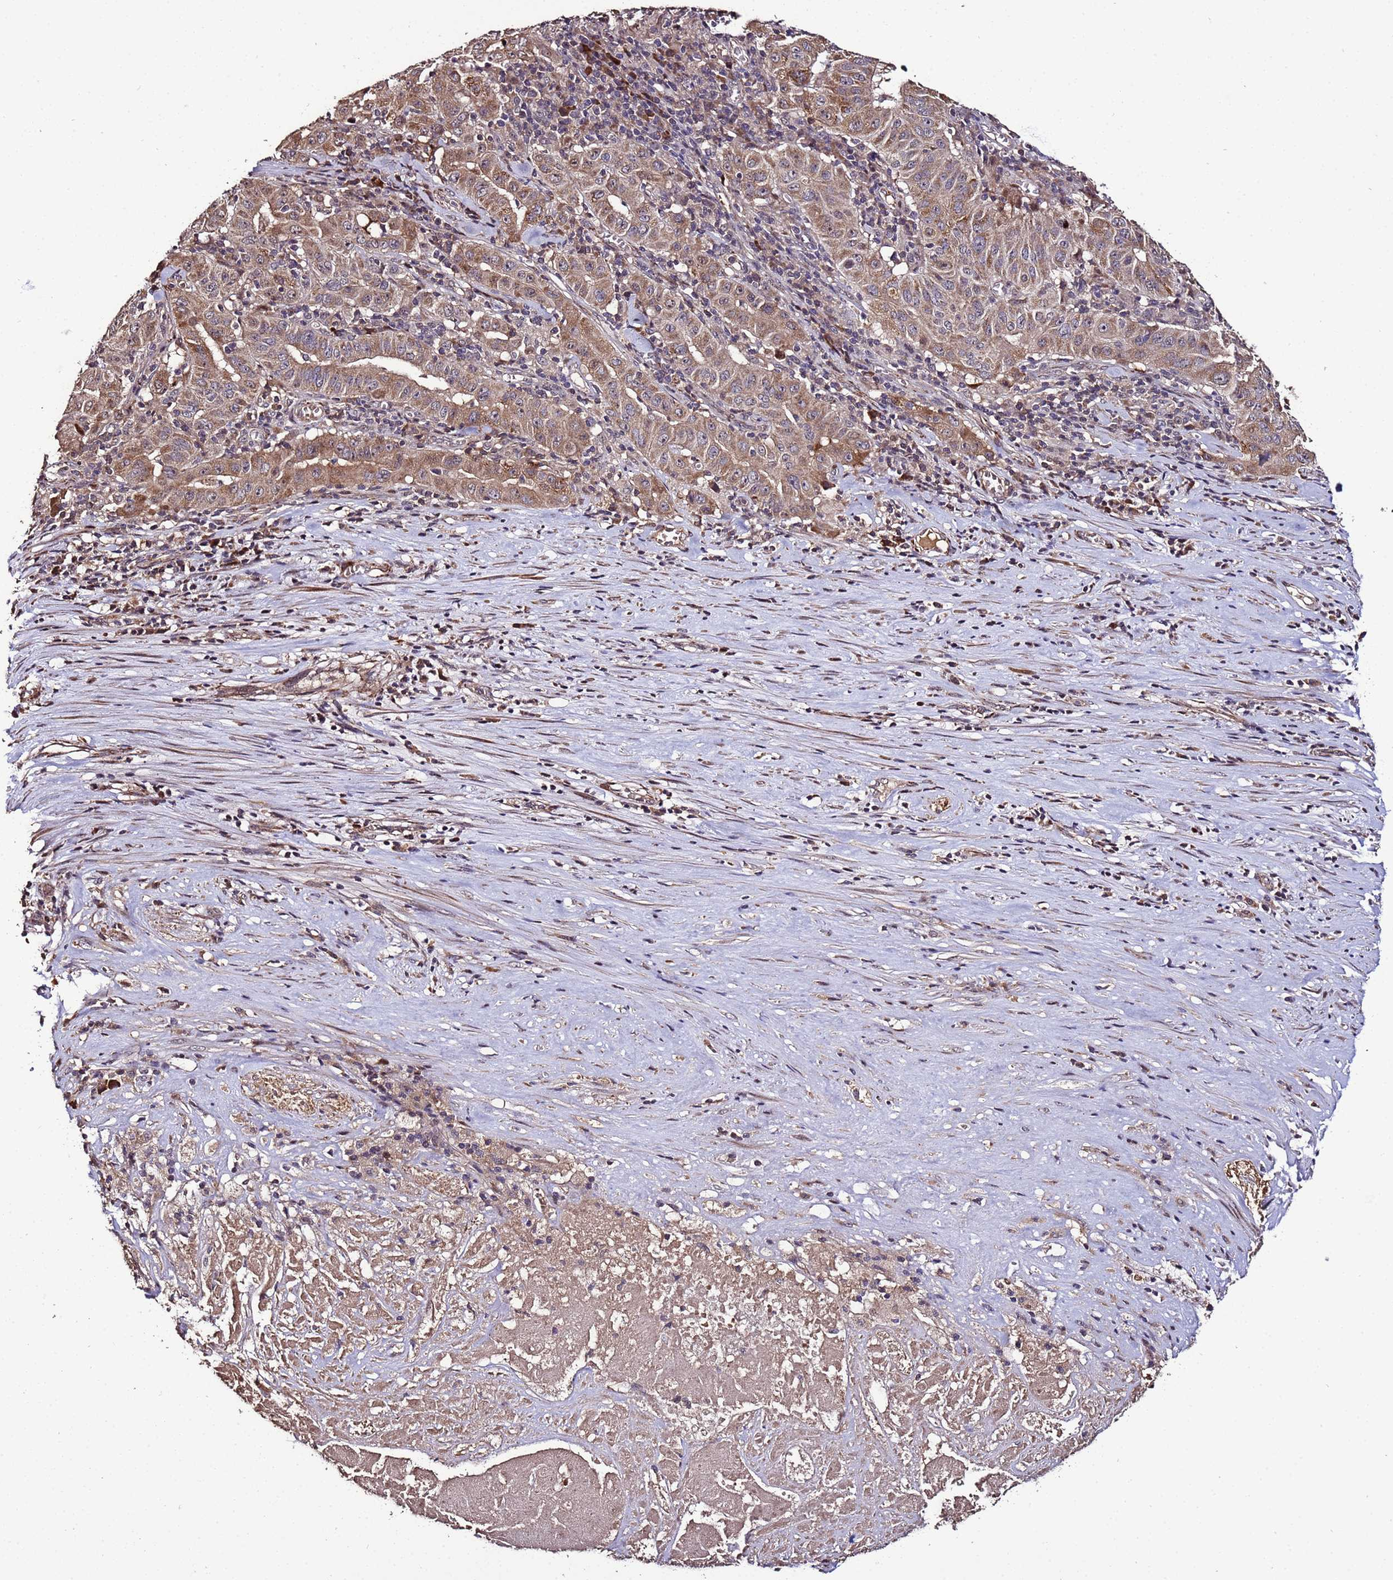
{"staining": {"intensity": "moderate", "quantity": ">75%", "location": "cytoplasmic/membranous"}, "tissue": "pancreatic cancer", "cell_type": "Tumor cells", "image_type": "cancer", "snomed": [{"axis": "morphology", "description": "Adenocarcinoma, NOS"}, {"axis": "topography", "description": "Pancreas"}], "caption": "Immunohistochemistry of pancreatic adenocarcinoma displays medium levels of moderate cytoplasmic/membranous positivity in about >75% of tumor cells.", "gene": "WNK4", "patient": {"sex": "male", "age": 63}}